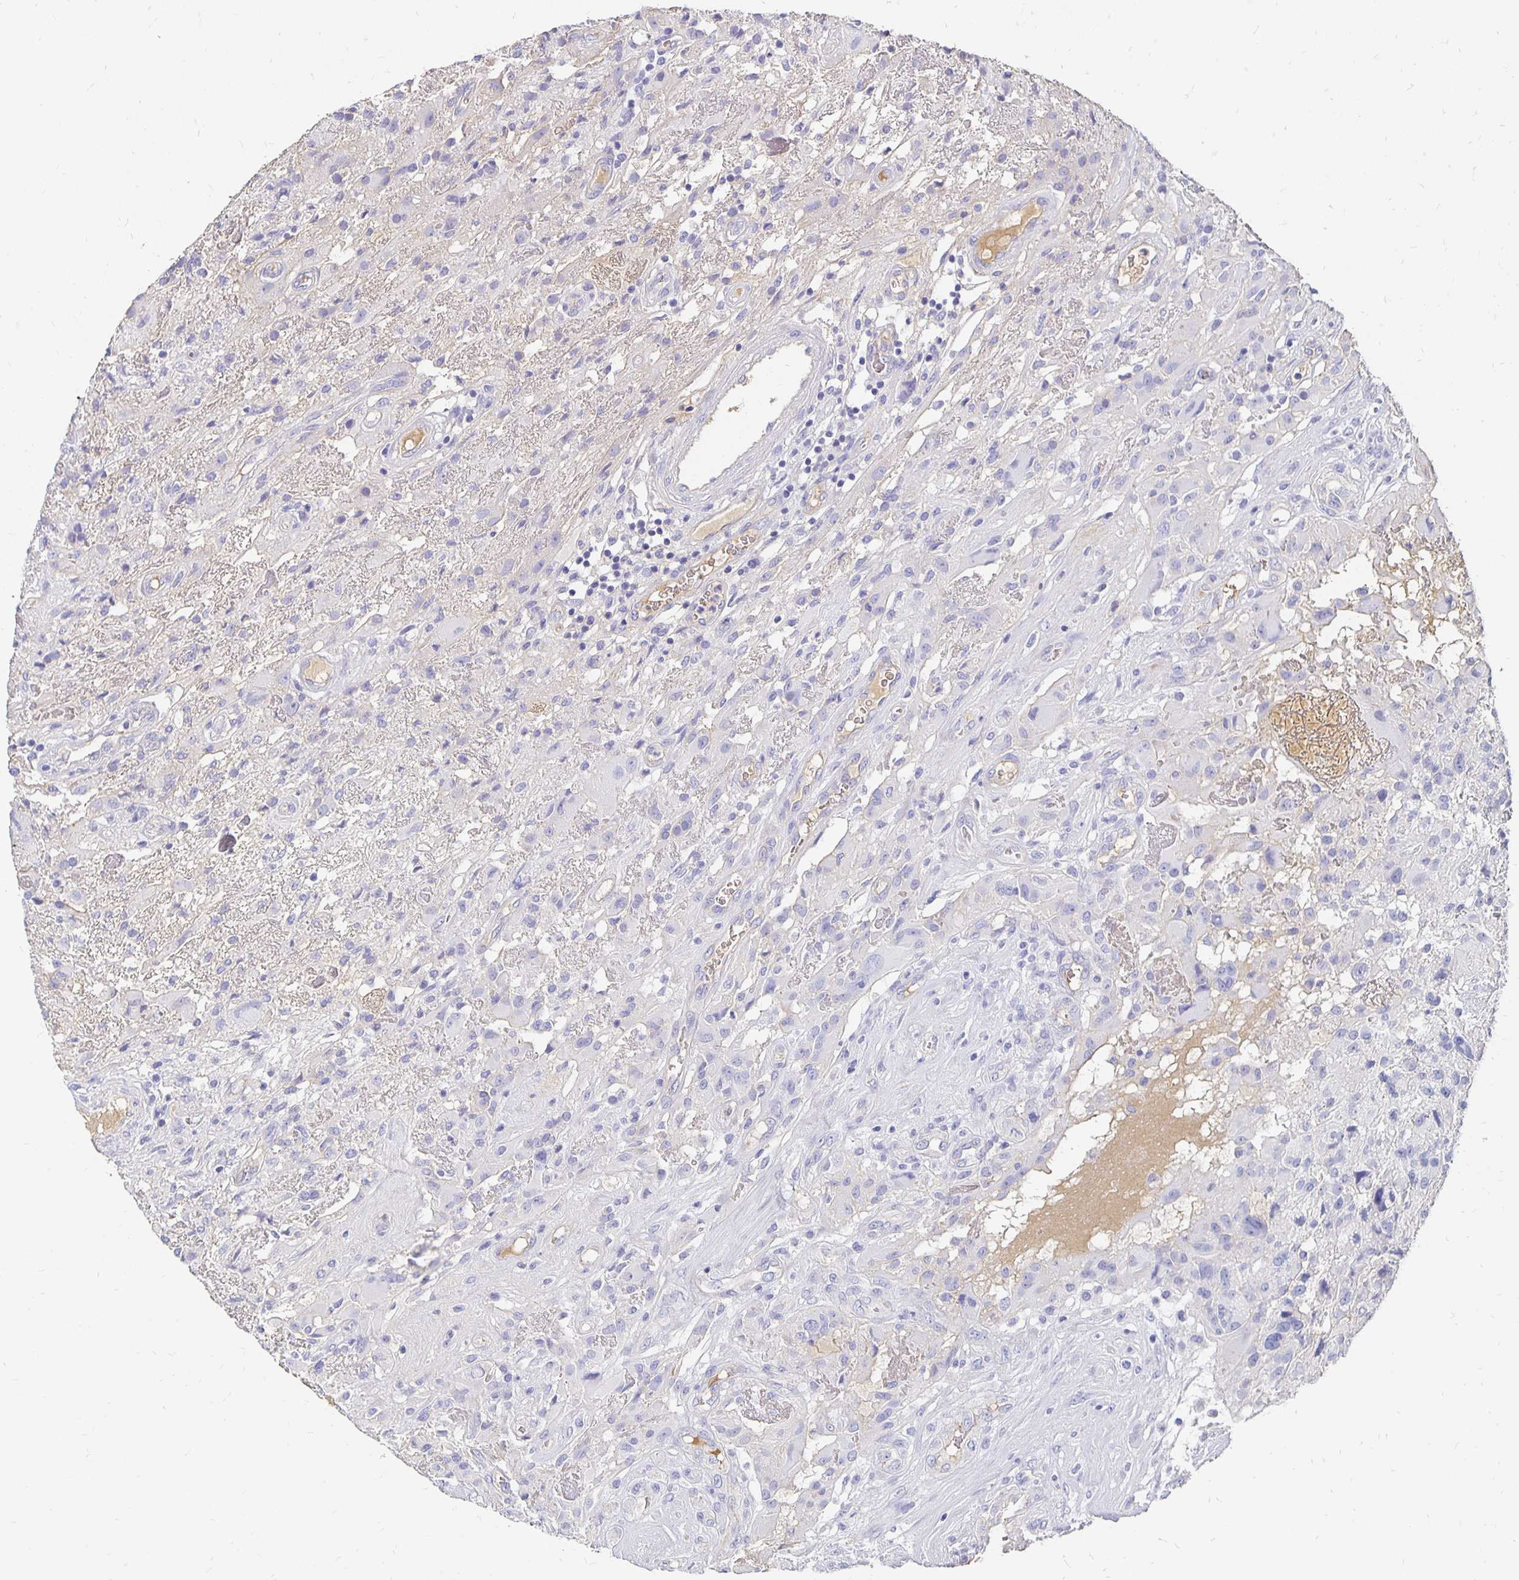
{"staining": {"intensity": "negative", "quantity": "none", "location": "none"}, "tissue": "glioma", "cell_type": "Tumor cells", "image_type": "cancer", "snomed": [{"axis": "morphology", "description": "Glioma, malignant, High grade"}, {"axis": "topography", "description": "Brain"}], "caption": "An image of malignant glioma (high-grade) stained for a protein shows no brown staining in tumor cells. (DAB immunohistochemistry, high magnification).", "gene": "APOB", "patient": {"sex": "male", "age": 46}}